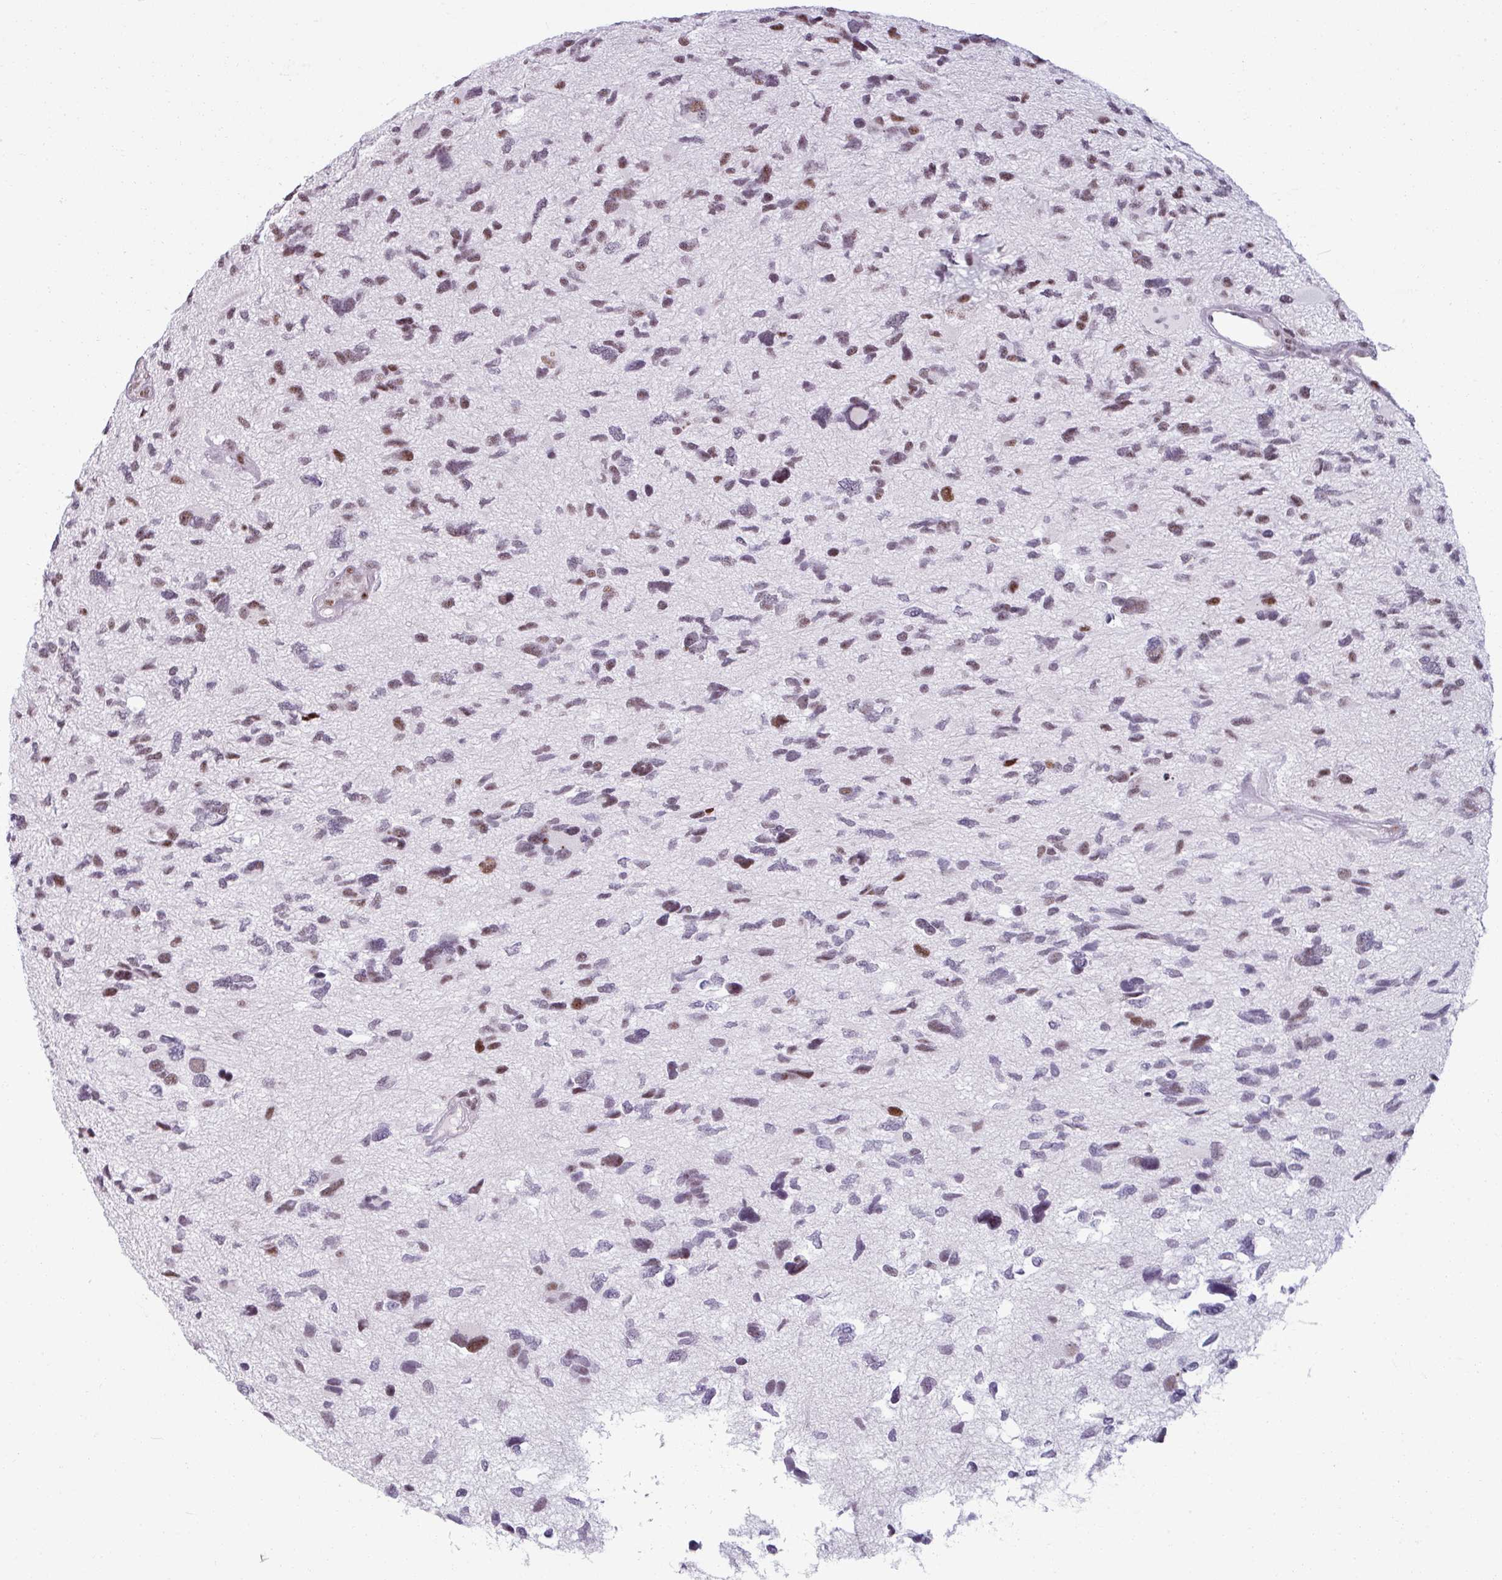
{"staining": {"intensity": "moderate", "quantity": "25%-75%", "location": "nuclear"}, "tissue": "glioma", "cell_type": "Tumor cells", "image_type": "cancer", "snomed": [{"axis": "morphology", "description": "Glioma, malignant, High grade"}, {"axis": "topography", "description": "Brain"}], "caption": "Glioma was stained to show a protein in brown. There is medium levels of moderate nuclear positivity in approximately 25%-75% of tumor cells. (brown staining indicates protein expression, while blue staining denotes nuclei).", "gene": "NCOR1", "patient": {"sex": "female", "age": 11}}